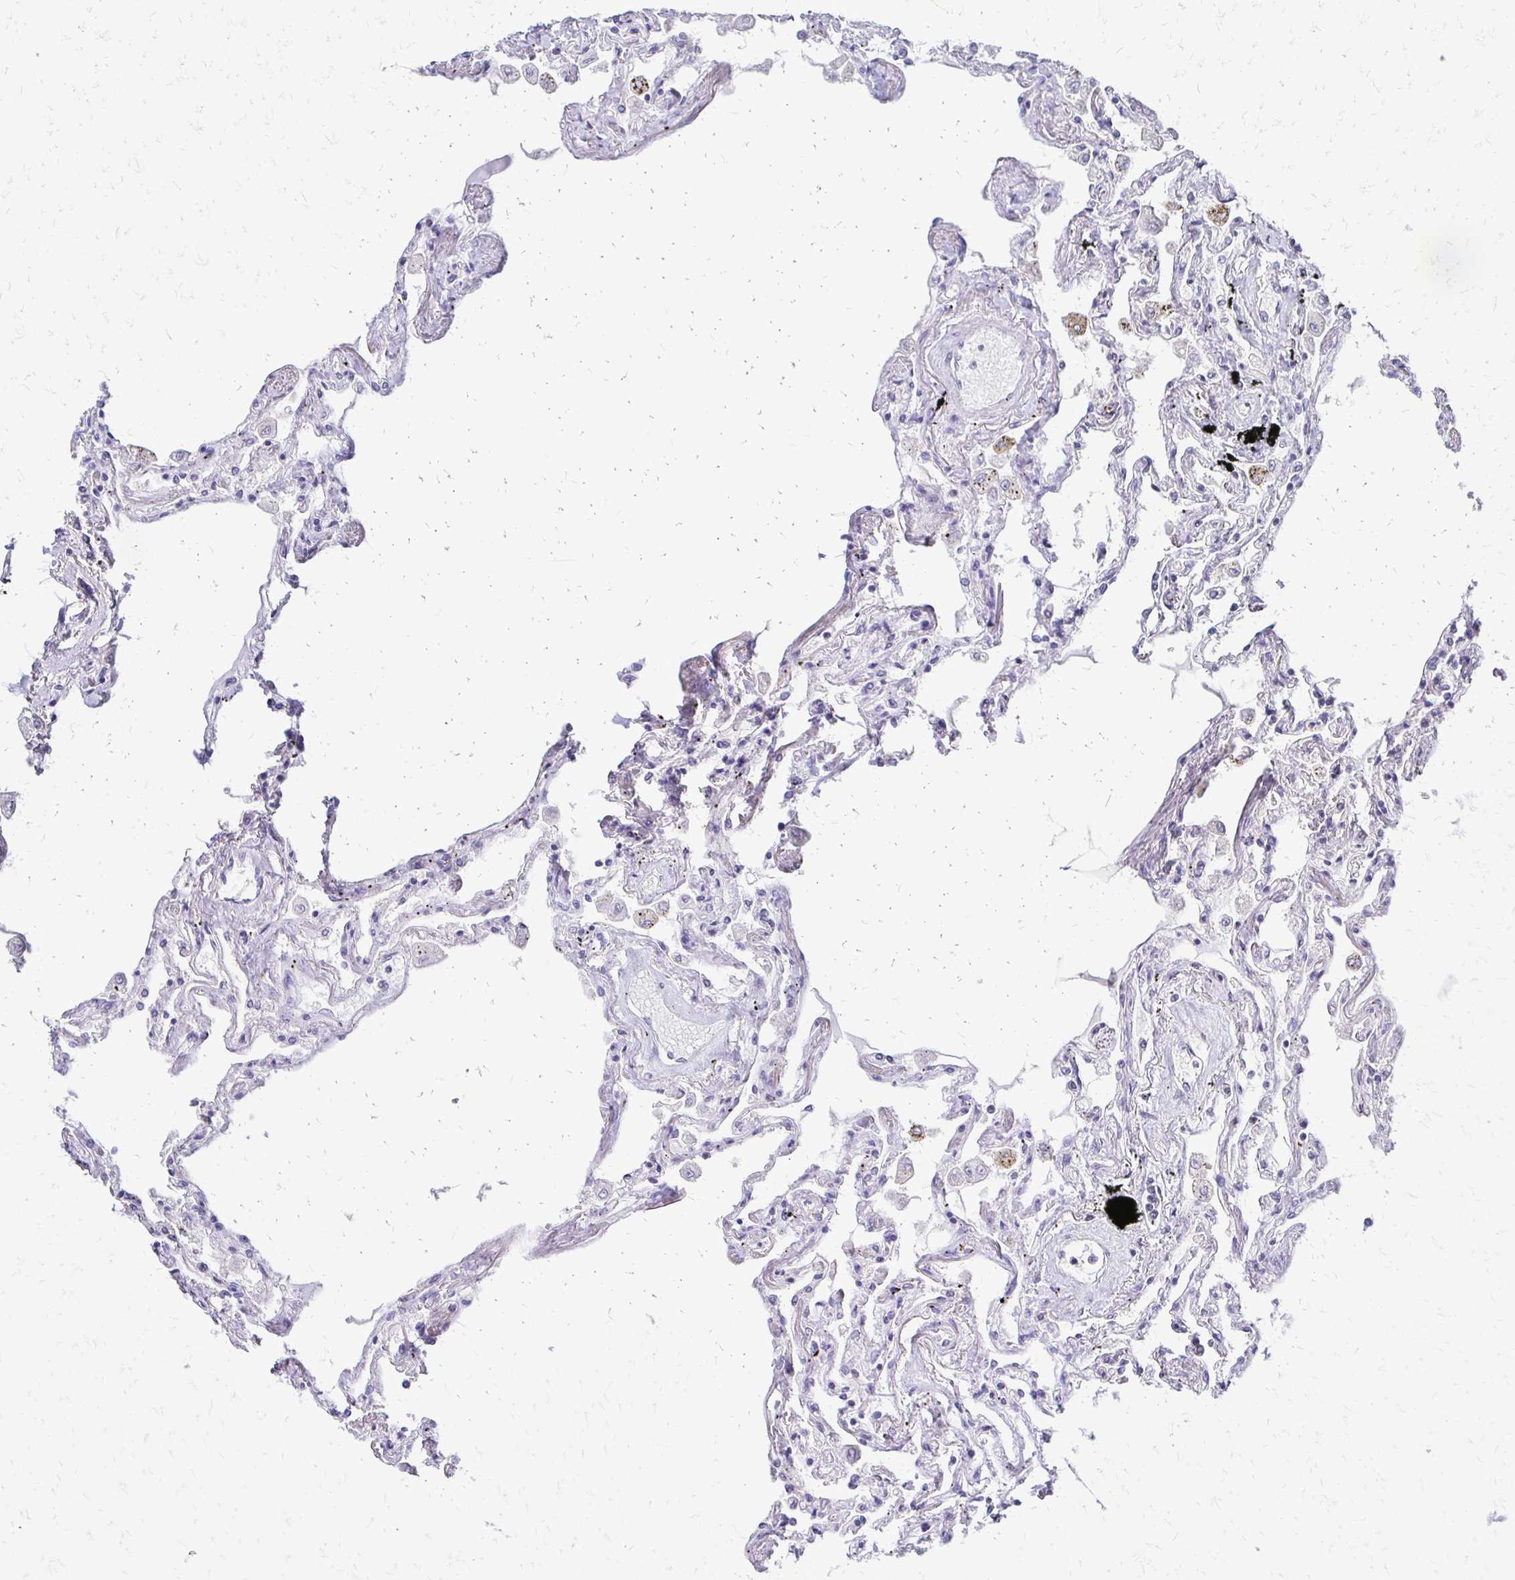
{"staining": {"intensity": "negative", "quantity": "none", "location": "none"}, "tissue": "lung", "cell_type": "Alveolar cells", "image_type": "normal", "snomed": [{"axis": "morphology", "description": "Normal tissue, NOS"}, {"axis": "morphology", "description": "Adenocarcinoma, NOS"}, {"axis": "topography", "description": "Cartilage tissue"}, {"axis": "topography", "description": "Lung"}], "caption": "Alveolar cells are negative for protein expression in benign human lung. (DAB (3,3'-diaminobenzidine) immunohistochemistry (IHC) with hematoxylin counter stain).", "gene": "ALPG", "patient": {"sex": "female", "age": 67}}